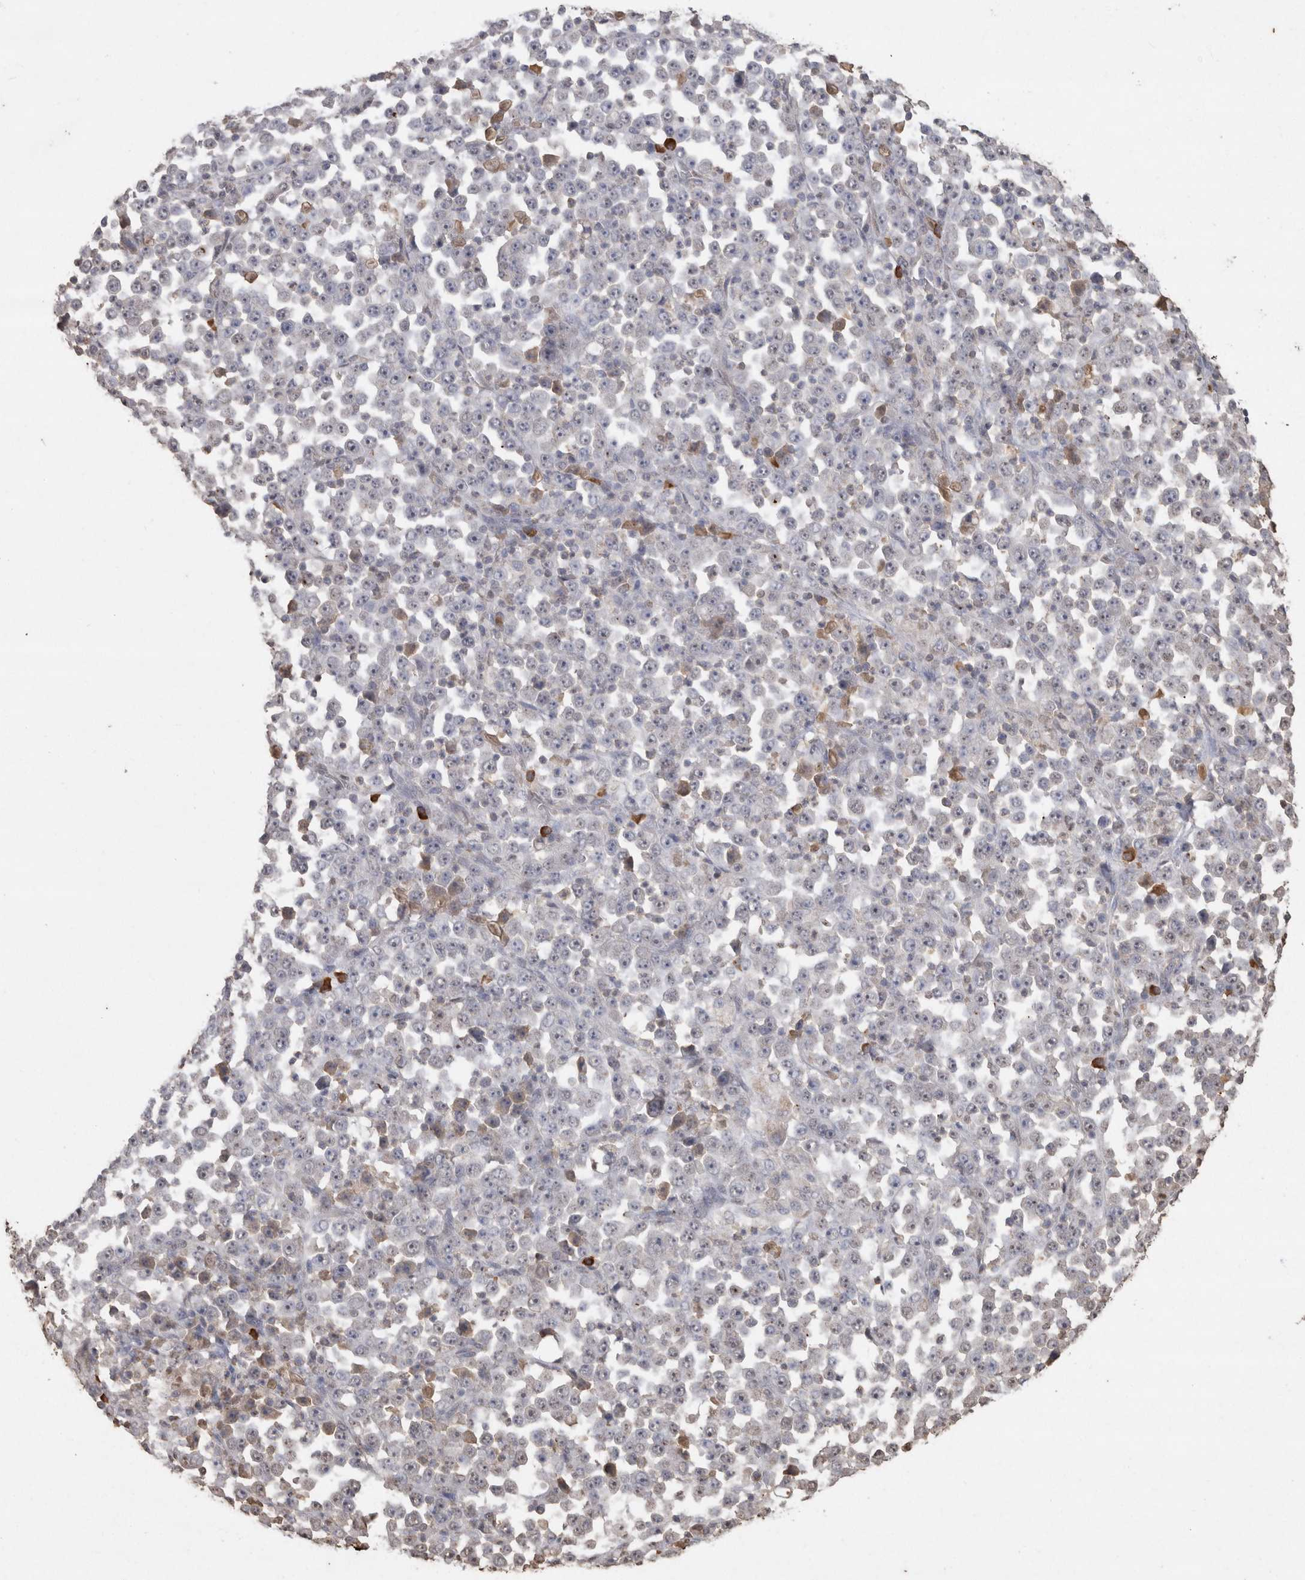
{"staining": {"intensity": "negative", "quantity": "none", "location": "none"}, "tissue": "stomach cancer", "cell_type": "Tumor cells", "image_type": "cancer", "snomed": [{"axis": "morphology", "description": "Normal tissue, NOS"}, {"axis": "morphology", "description": "Adenocarcinoma, NOS"}, {"axis": "topography", "description": "Stomach, upper"}, {"axis": "topography", "description": "Stomach"}], "caption": "Photomicrograph shows no protein staining in tumor cells of stomach adenocarcinoma tissue.", "gene": "CRELD2", "patient": {"sex": "male", "age": 59}}